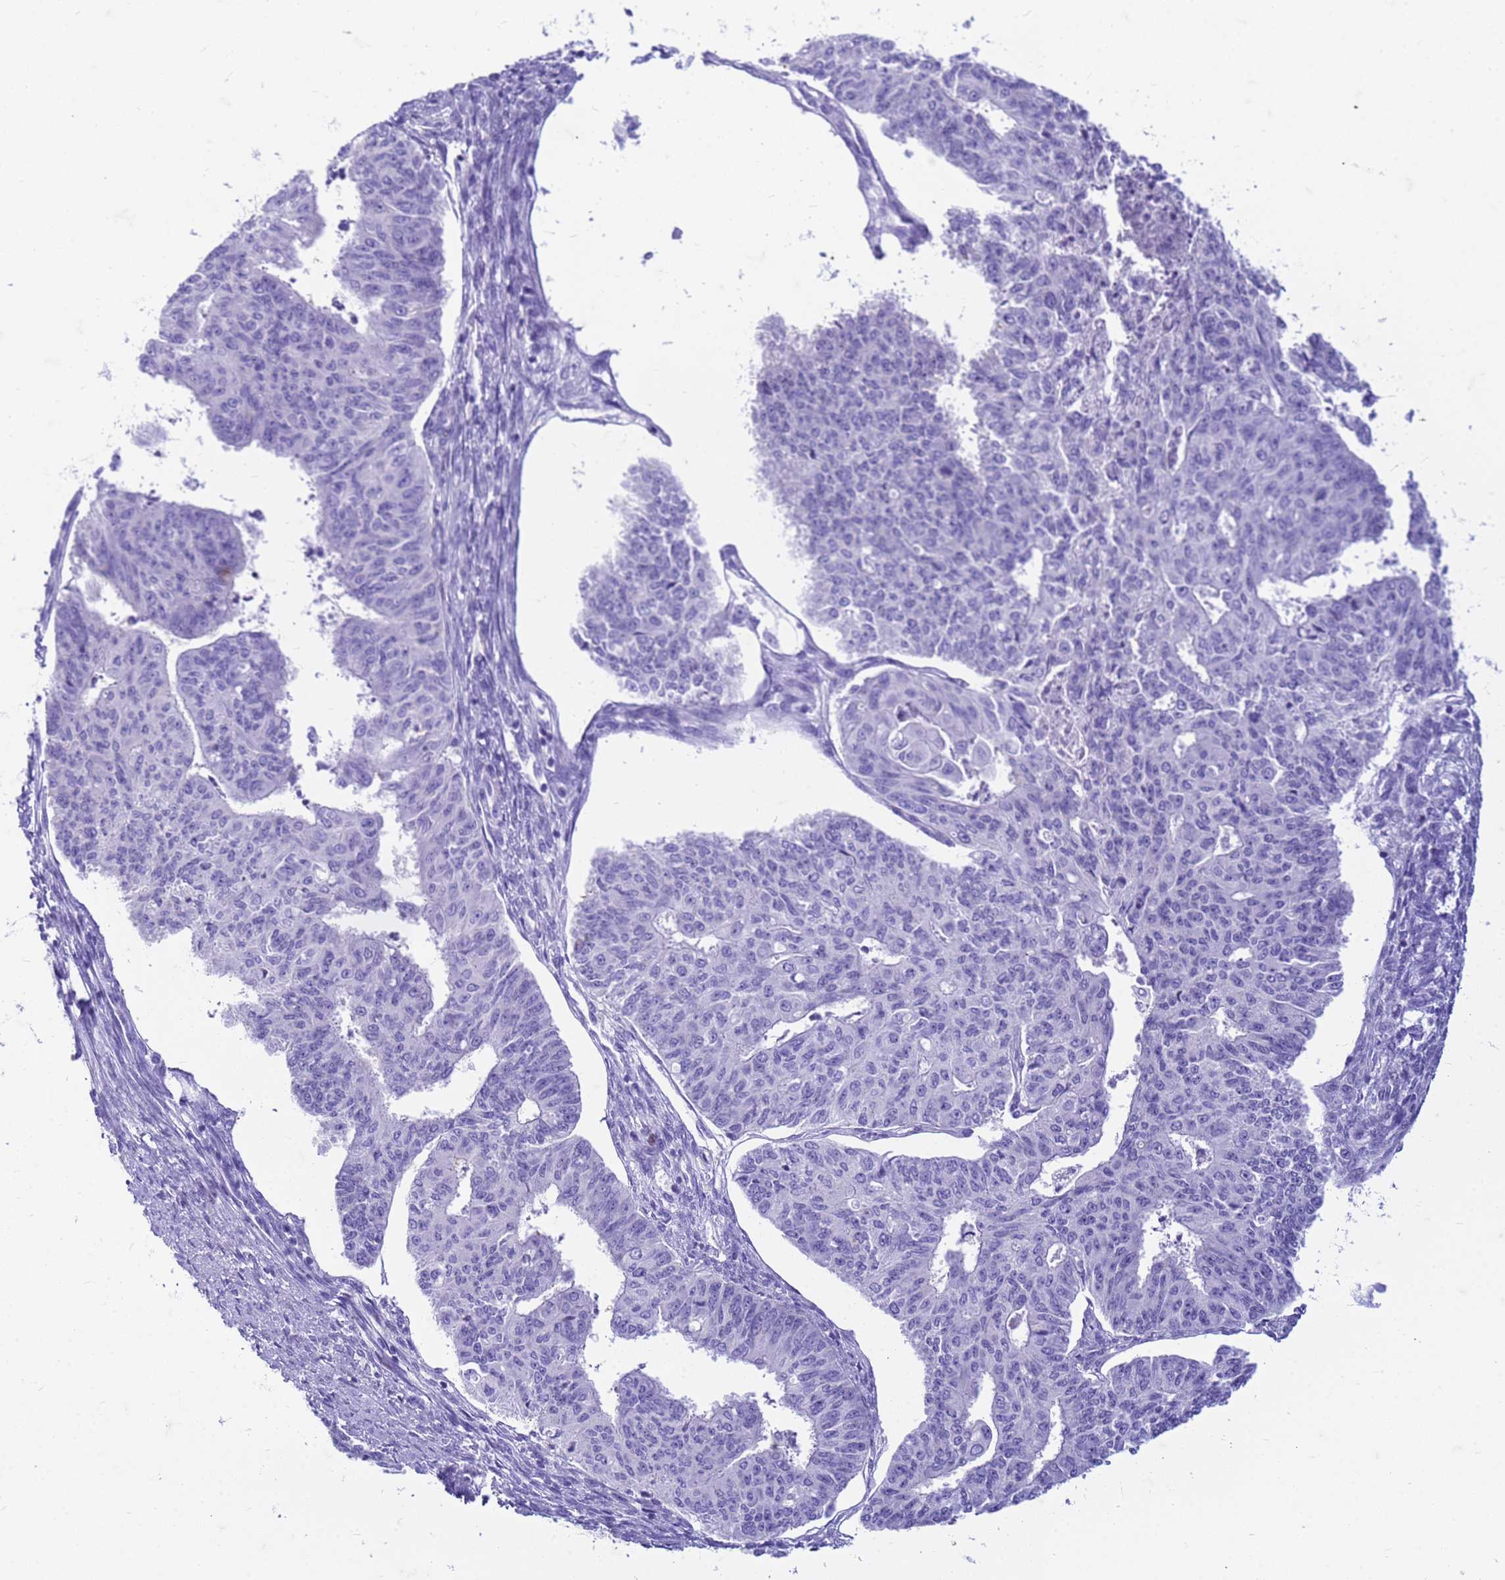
{"staining": {"intensity": "negative", "quantity": "none", "location": "none"}, "tissue": "endometrial cancer", "cell_type": "Tumor cells", "image_type": "cancer", "snomed": [{"axis": "morphology", "description": "Adenocarcinoma, NOS"}, {"axis": "topography", "description": "Endometrium"}], "caption": "Tumor cells are negative for brown protein staining in adenocarcinoma (endometrial).", "gene": "CFAP100", "patient": {"sex": "female", "age": 32}}